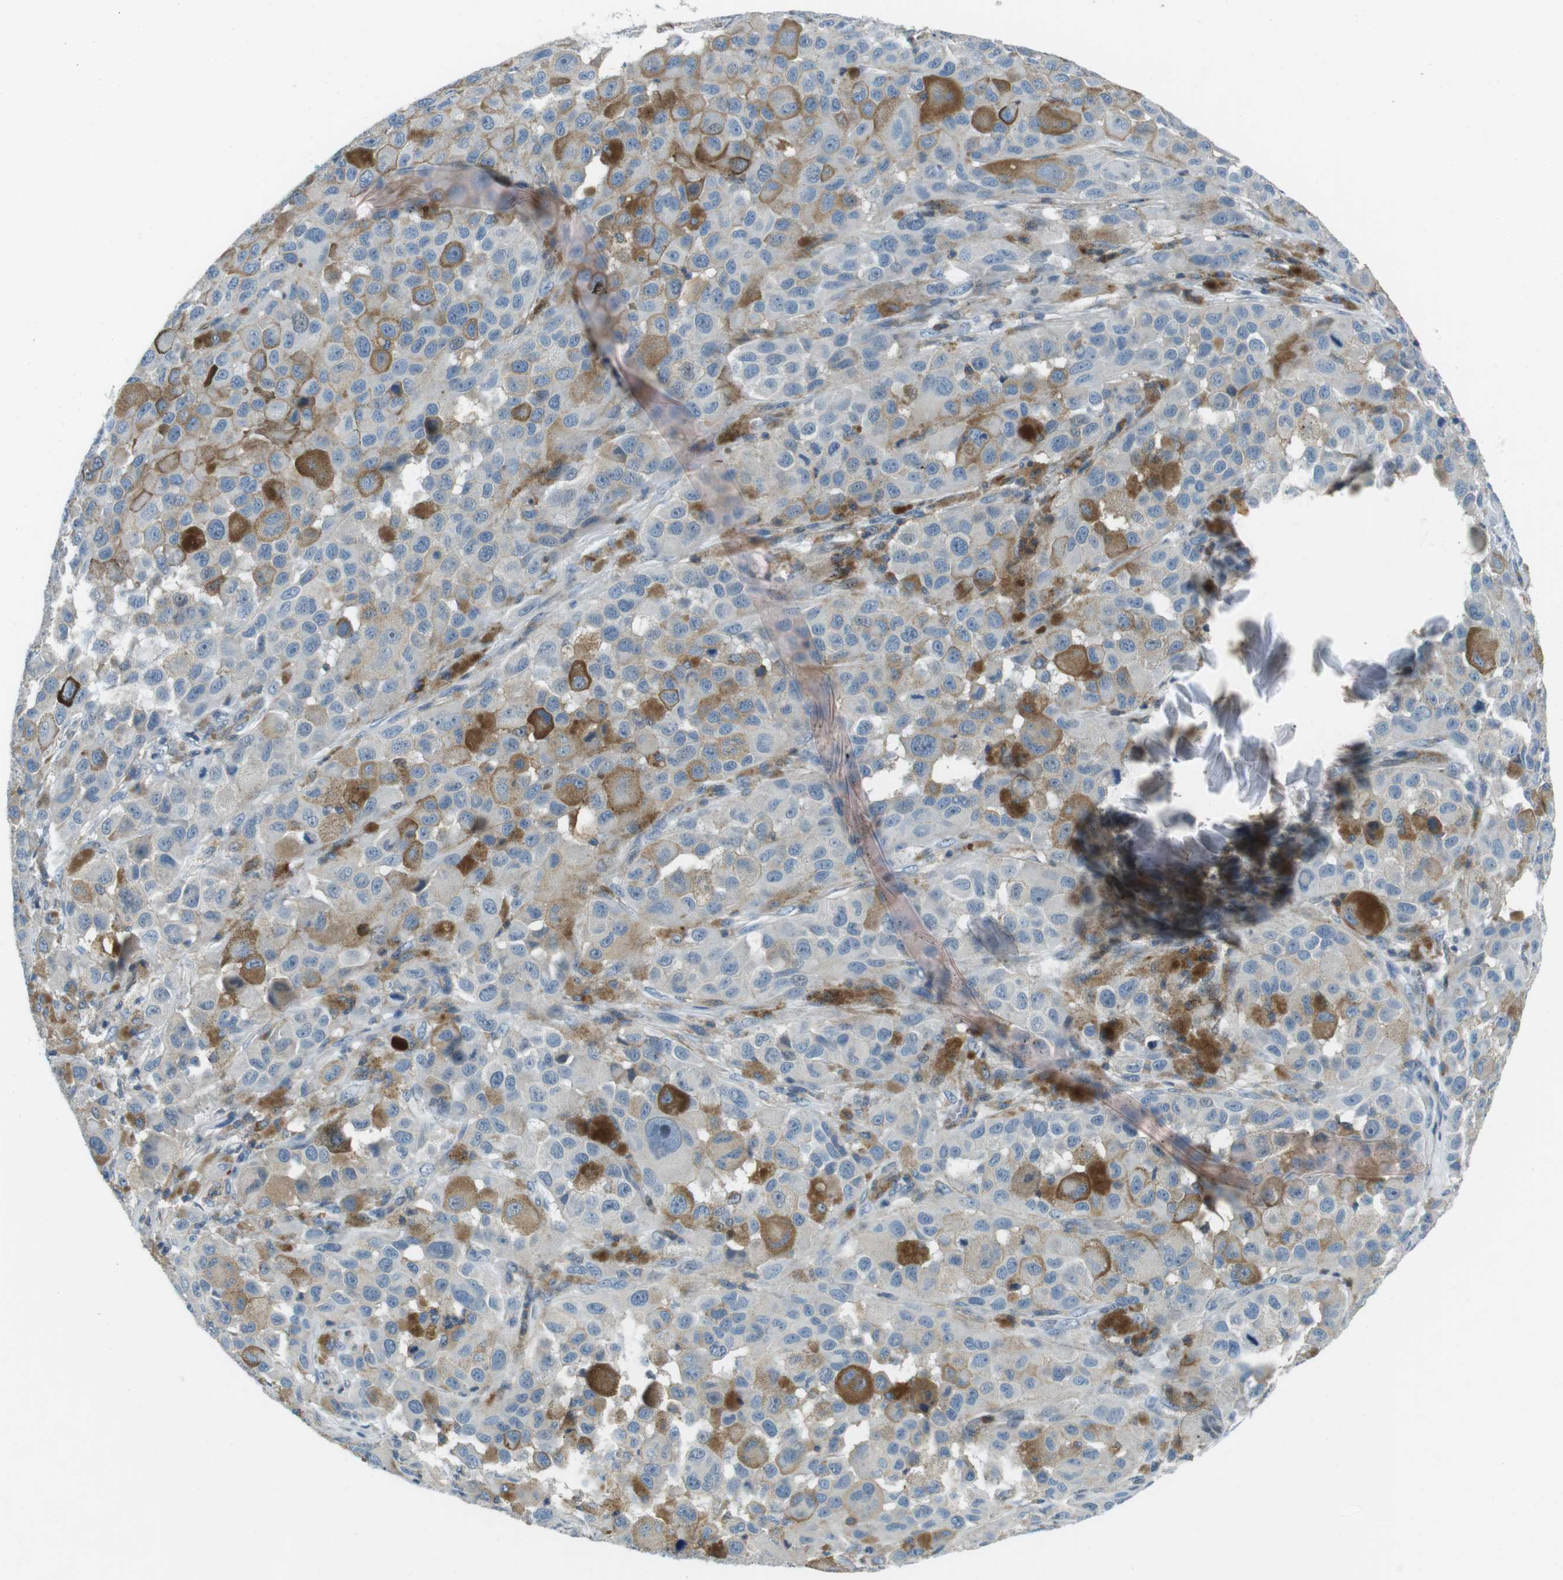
{"staining": {"intensity": "negative", "quantity": "none", "location": "none"}, "tissue": "melanoma", "cell_type": "Tumor cells", "image_type": "cancer", "snomed": [{"axis": "morphology", "description": "Malignant melanoma, NOS"}, {"axis": "topography", "description": "Skin"}], "caption": "Immunohistochemical staining of human melanoma demonstrates no significant staining in tumor cells. The staining was performed using DAB (3,3'-diaminobenzidine) to visualize the protein expression in brown, while the nuclei were stained in blue with hematoxylin (Magnification: 20x).", "gene": "ARVCF", "patient": {"sex": "male", "age": 96}}